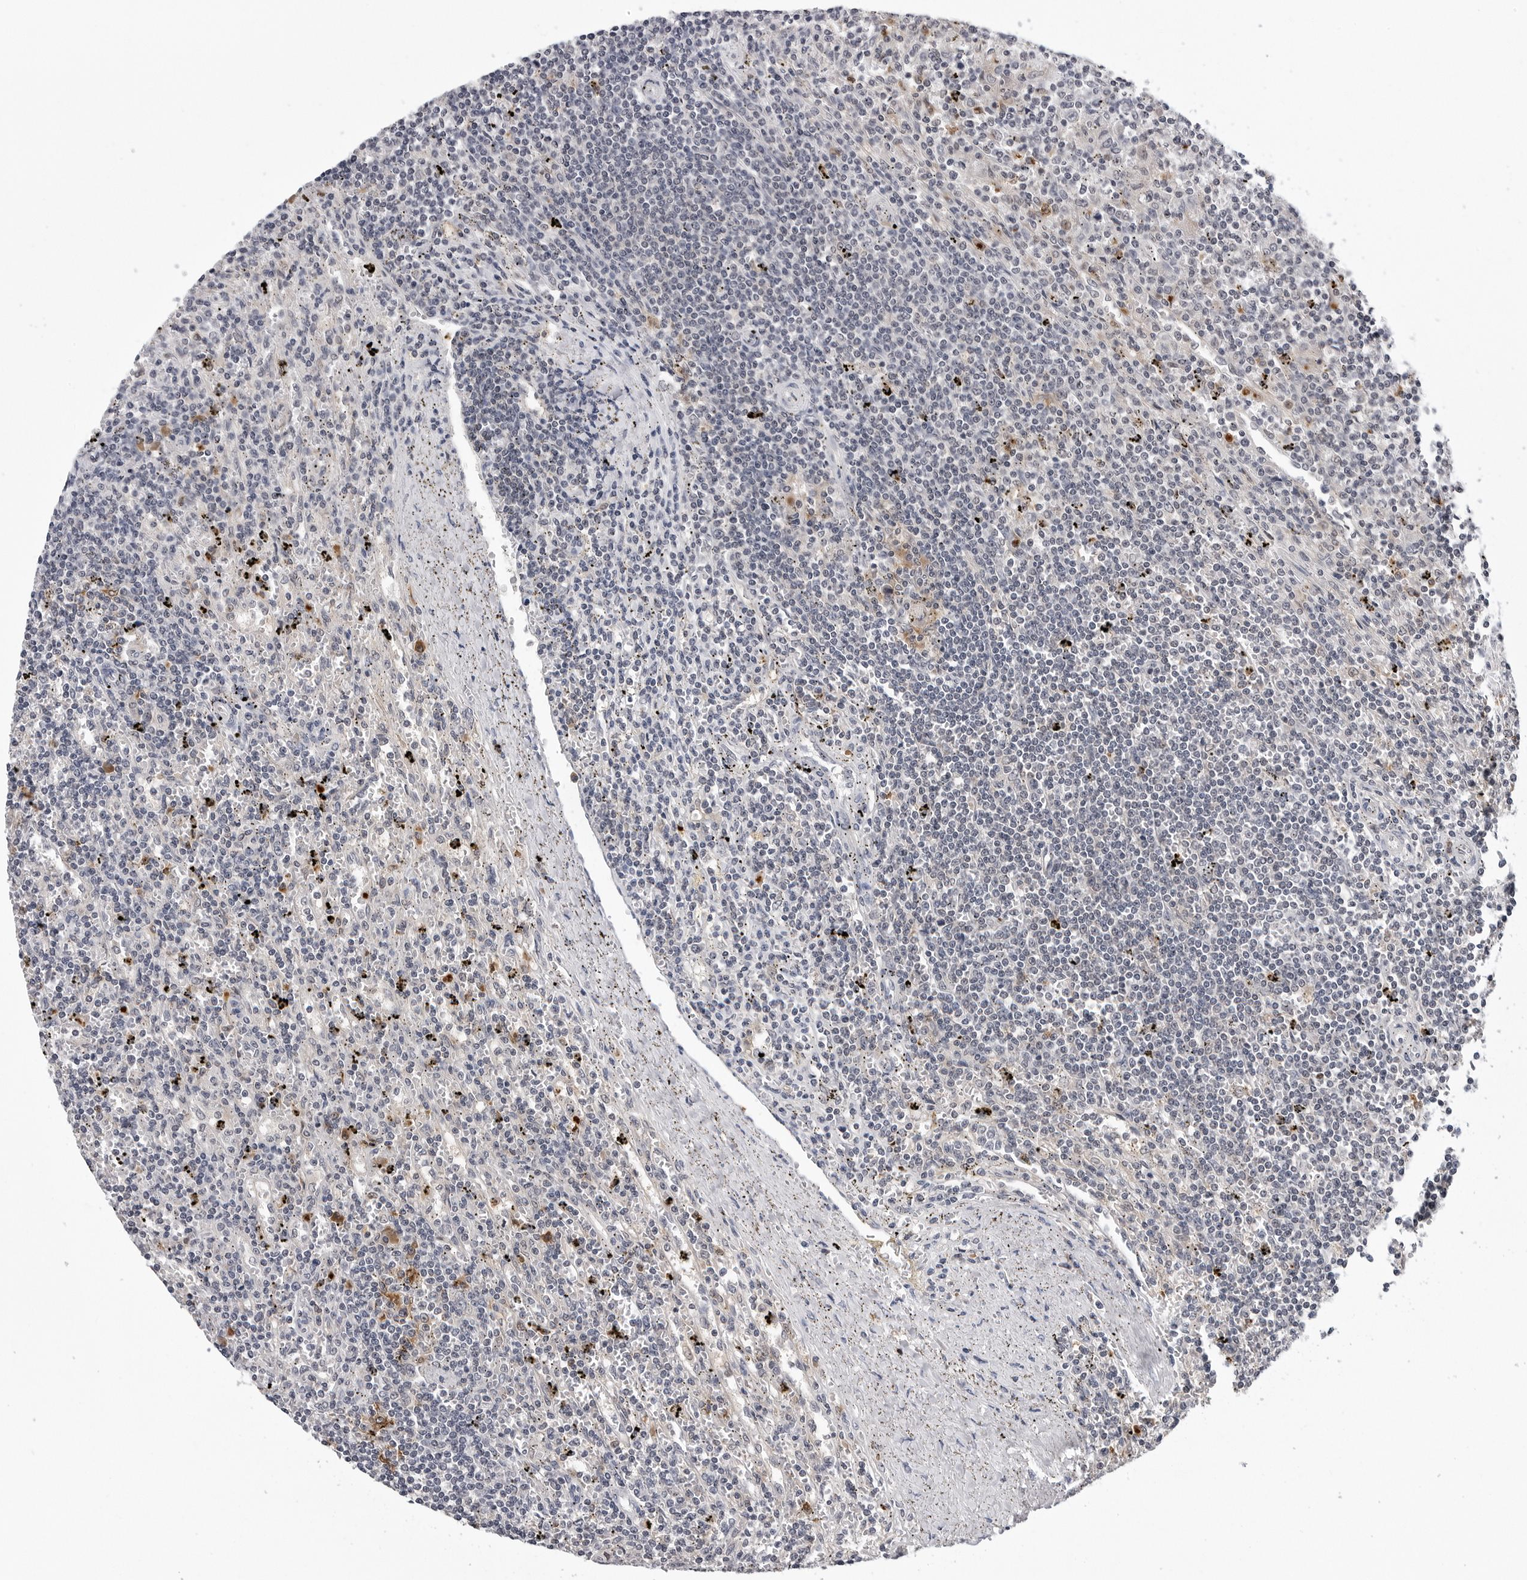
{"staining": {"intensity": "negative", "quantity": "none", "location": "none"}, "tissue": "lymphoma", "cell_type": "Tumor cells", "image_type": "cancer", "snomed": [{"axis": "morphology", "description": "Malignant lymphoma, non-Hodgkin's type, Low grade"}, {"axis": "topography", "description": "Spleen"}], "caption": "Low-grade malignant lymphoma, non-Hodgkin's type stained for a protein using IHC exhibits no expression tumor cells.", "gene": "TRMT13", "patient": {"sex": "male", "age": 76}}